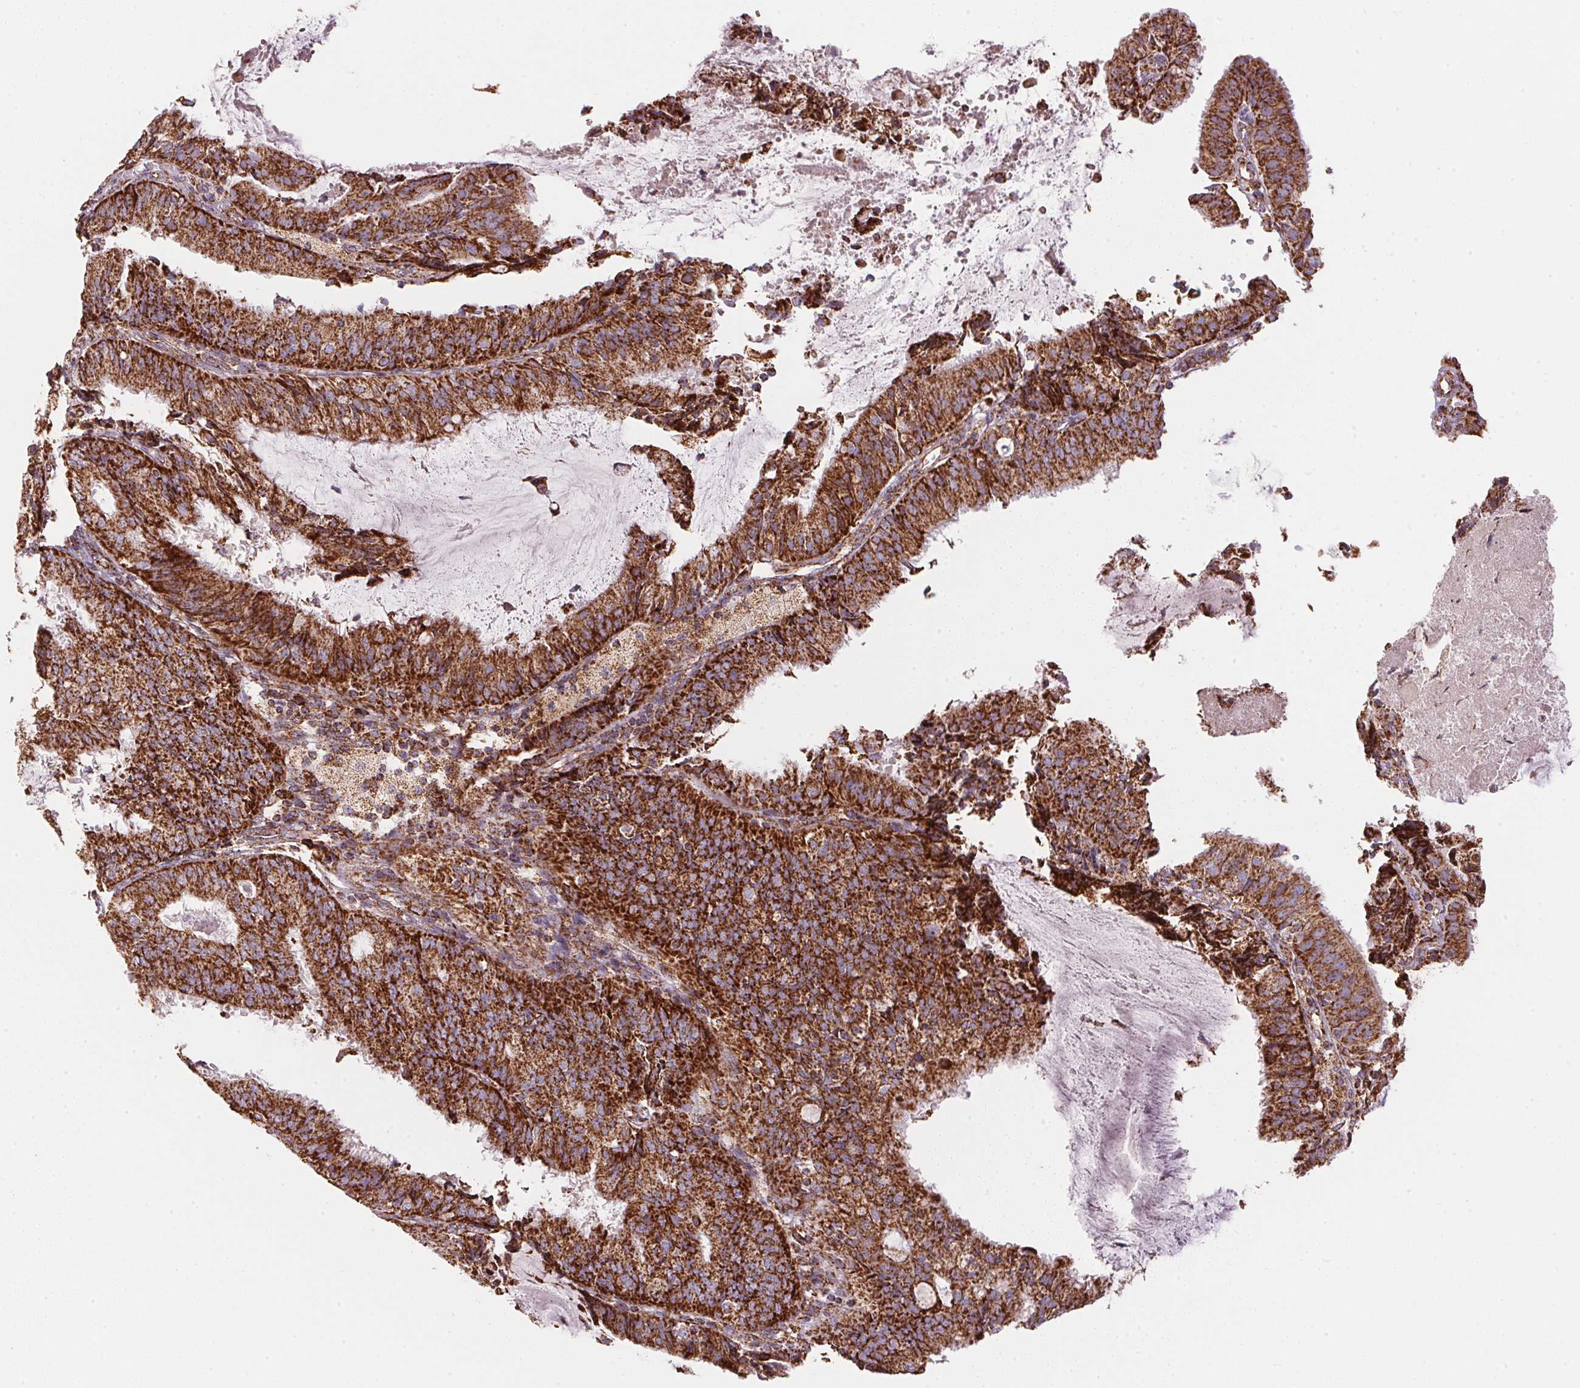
{"staining": {"intensity": "strong", "quantity": ">75%", "location": "cytoplasmic/membranous"}, "tissue": "endometrial cancer", "cell_type": "Tumor cells", "image_type": "cancer", "snomed": [{"axis": "morphology", "description": "Adenocarcinoma, NOS"}, {"axis": "topography", "description": "Endometrium"}], "caption": "The image demonstrates staining of adenocarcinoma (endometrial), revealing strong cytoplasmic/membranous protein expression (brown color) within tumor cells.", "gene": "NDUFS2", "patient": {"sex": "female", "age": 57}}